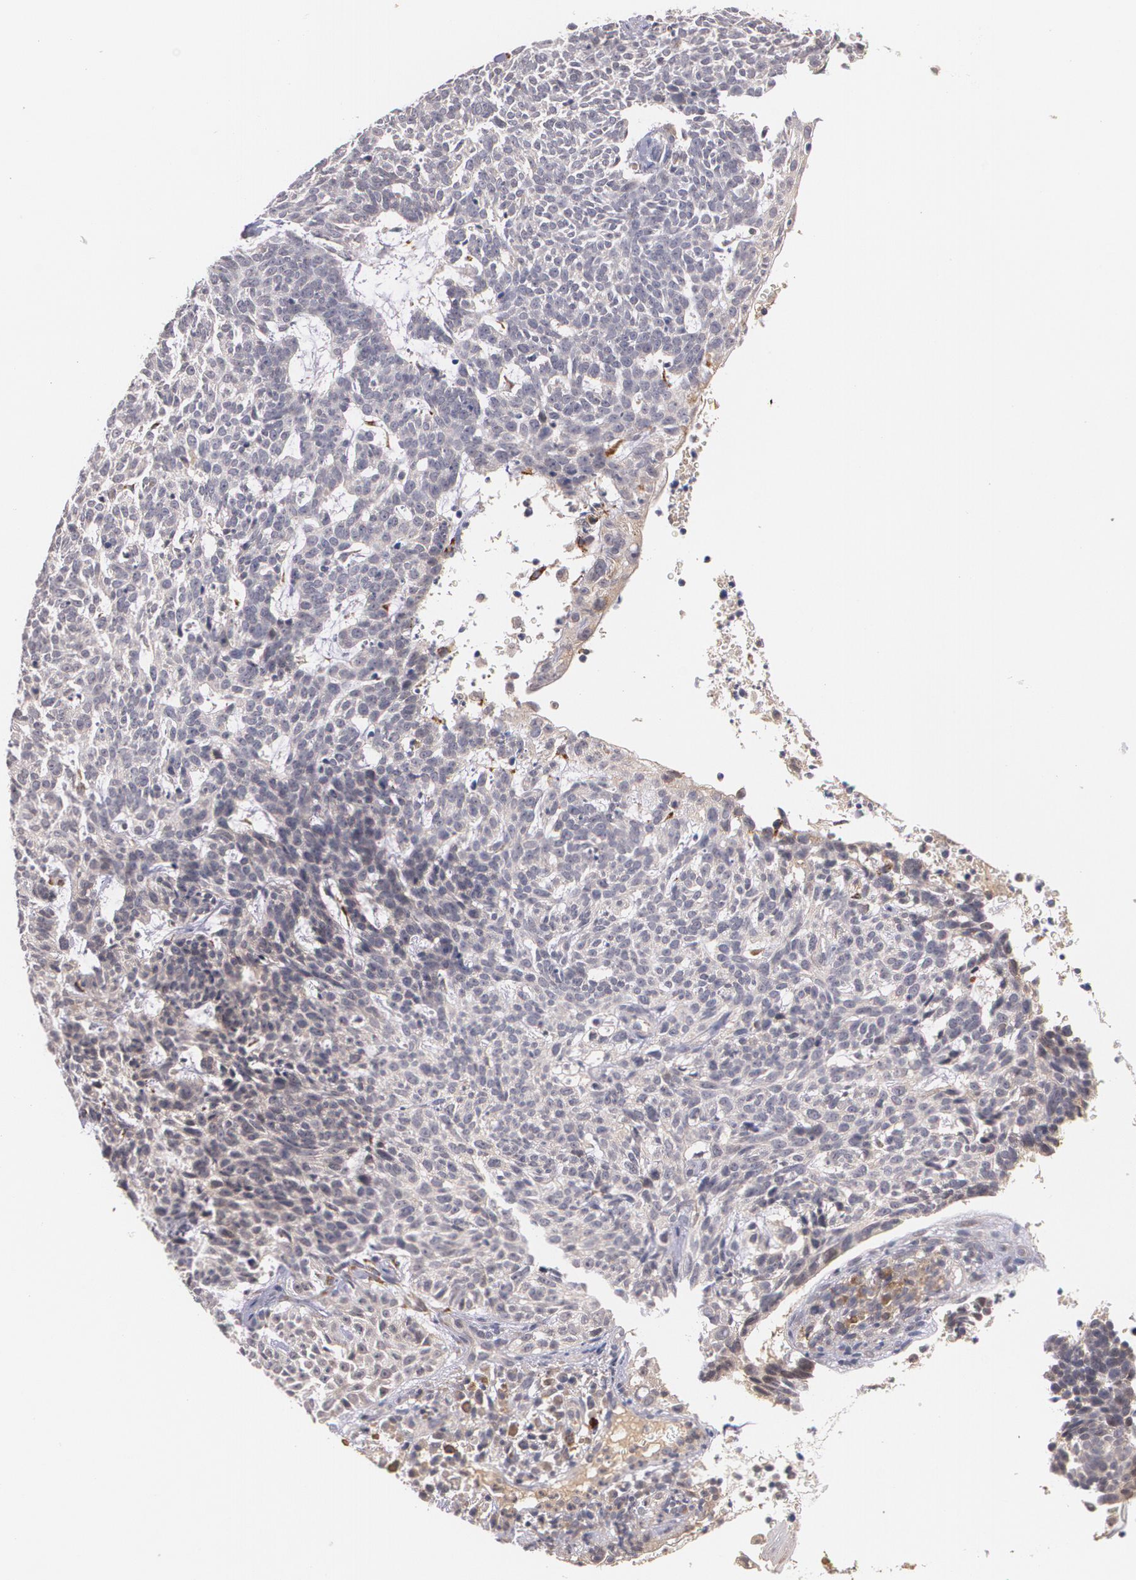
{"staining": {"intensity": "weak", "quantity": "<25%", "location": "cytoplasmic/membranous"}, "tissue": "skin cancer", "cell_type": "Tumor cells", "image_type": "cancer", "snomed": [{"axis": "morphology", "description": "Basal cell carcinoma"}, {"axis": "topography", "description": "Skin"}], "caption": "DAB (3,3'-diaminobenzidine) immunohistochemical staining of skin basal cell carcinoma demonstrates no significant positivity in tumor cells. The staining was performed using DAB to visualize the protein expression in brown, while the nuclei were stained in blue with hematoxylin (Magnification: 20x).", "gene": "IFNGR2", "patient": {"sex": "female", "age": 89}}